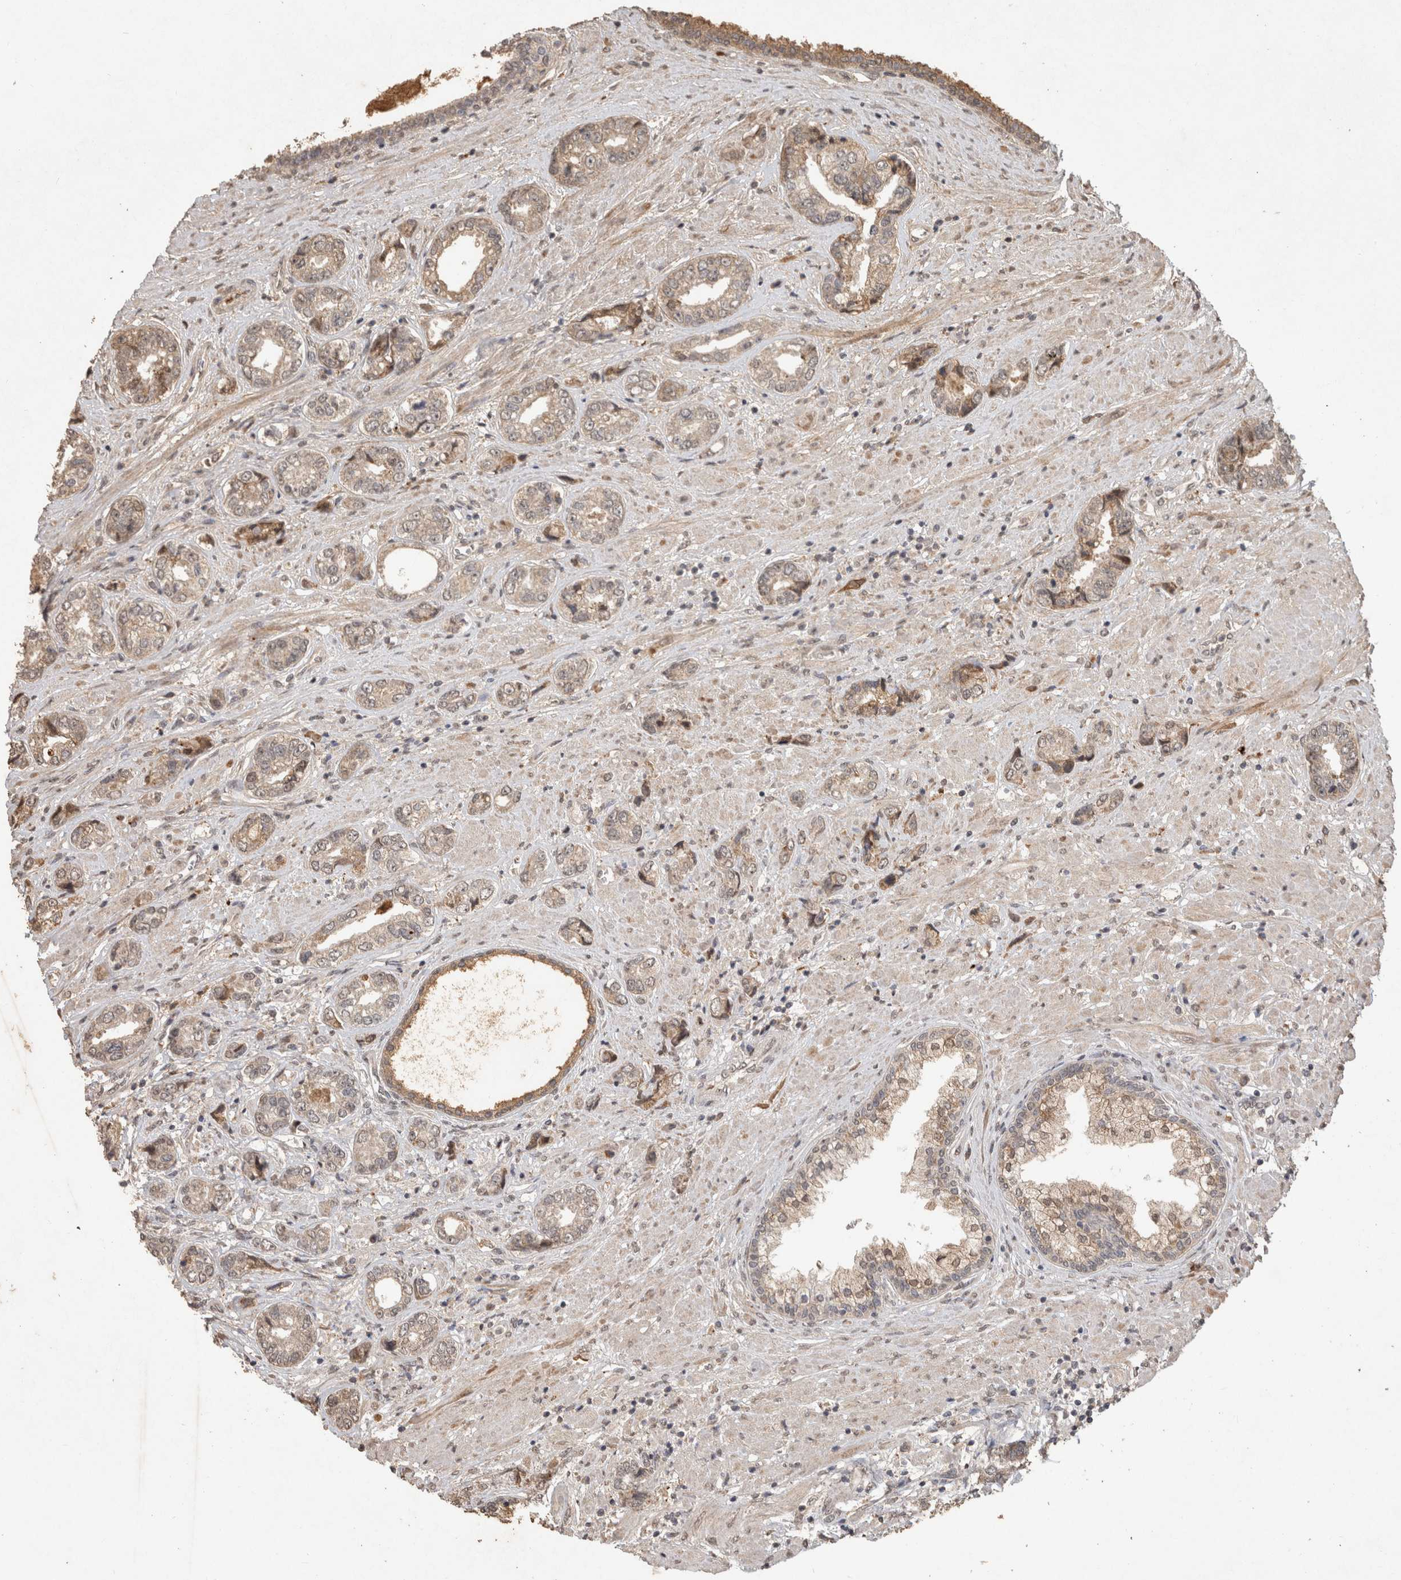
{"staining": {"intensity": "weak", "quantity": ">75%", "location": "cytoplasmic/membranous"}, "tissue": "prostate cancer", "cell_type": "Tumor cells", "image_type": "cancer", "snomed": [{"axis": "morphology", "description": "Adenocarcinoma, High grade"}, {"axis": "topography", "description": "Prostate"}], "caption": "Weak cytoplasmic/membranous protein expression is appreciated in approximately >75% of tumor cells in prostate adenocarcinoma (high-grade). Nuclei are stained in blue.", "gene": "FAM3A", "patient": {"sex": "male", "age": 61}}